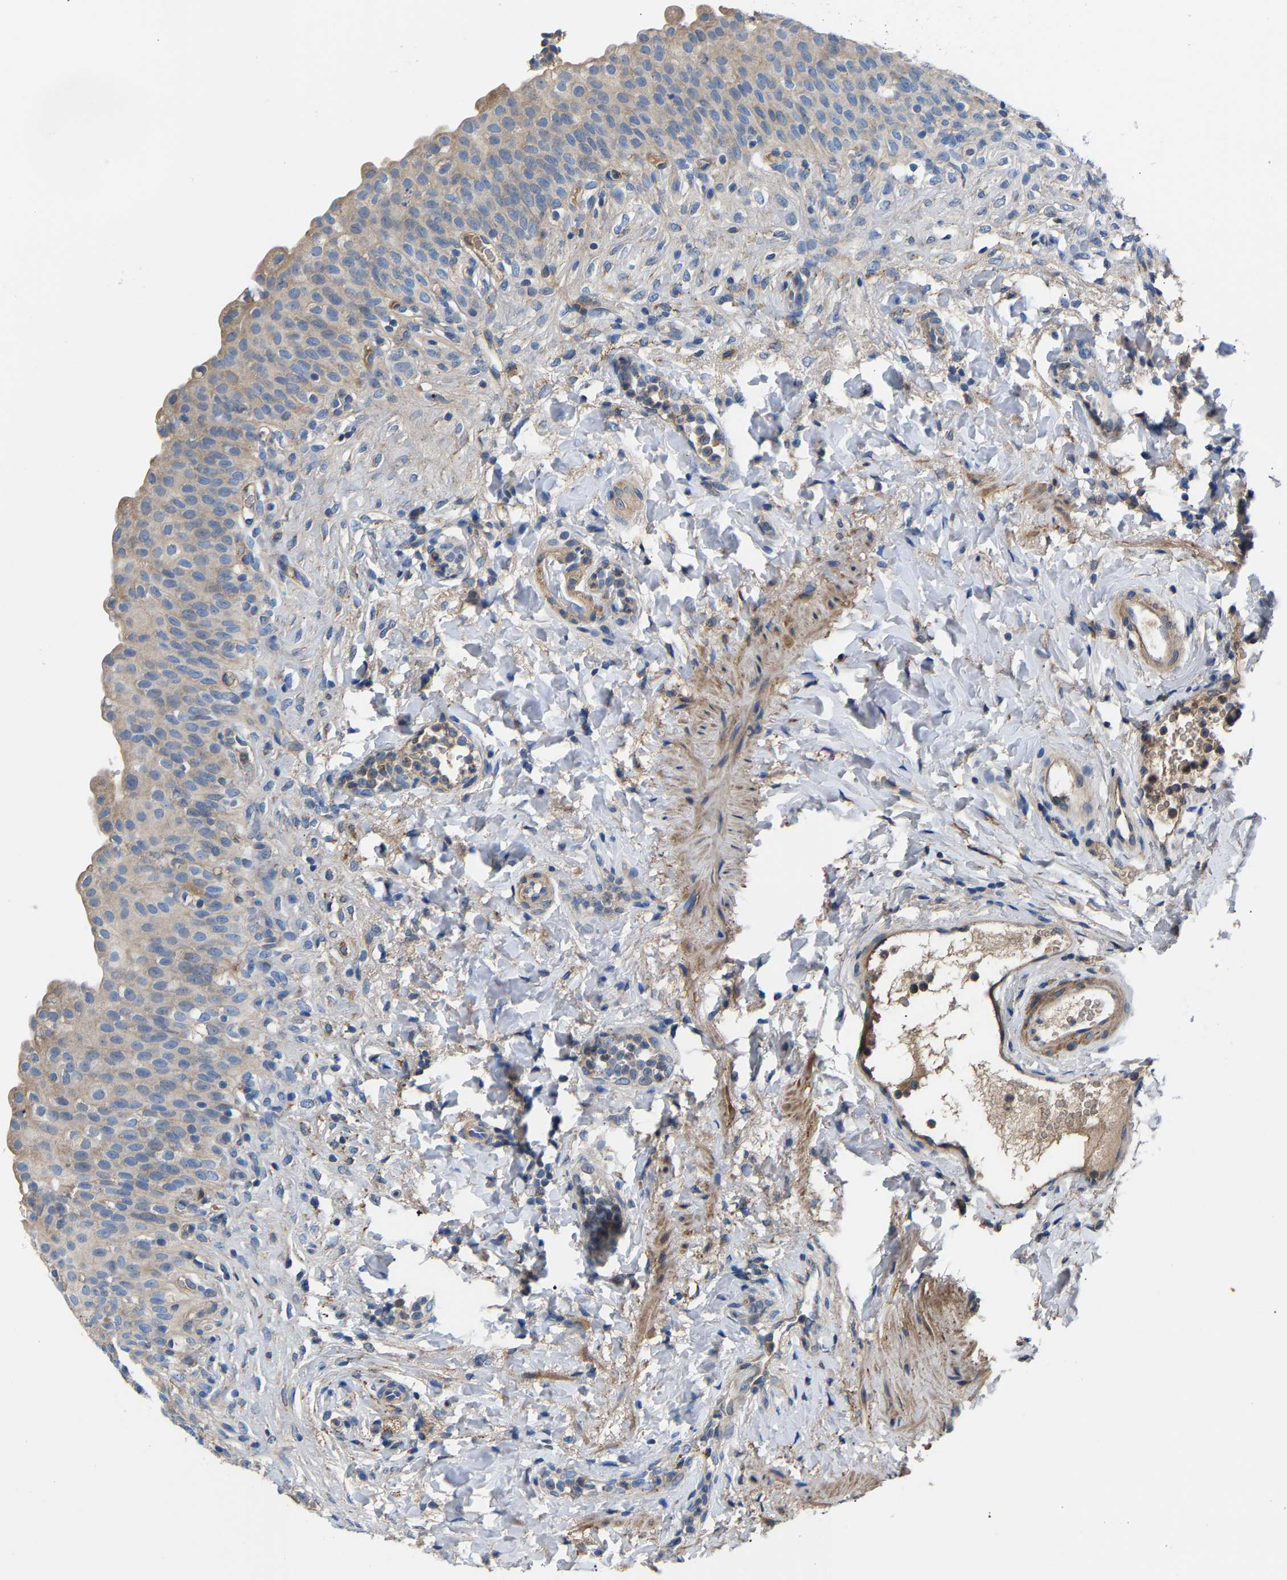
{"staining": {"intensity": "weak", "quantity": "<25%", "location": "cytoplasmic/membranous"}, "tissue": "urinary bladder", "cell_type": "Urothelial cells", "image_type": "normal", "snomed": [{"axis": "morphology", "description": "Urothelial carcinoma, High grade"}, {"axis": "topography", "description": "Urinary bladder"}], "caption": "Immunohistochemical staining of unremarkable urinary bladder exhibits no significant expression in urothelial cells.", "gene": "CCDC171", "patient": {"sex": "male", "age": 46}}